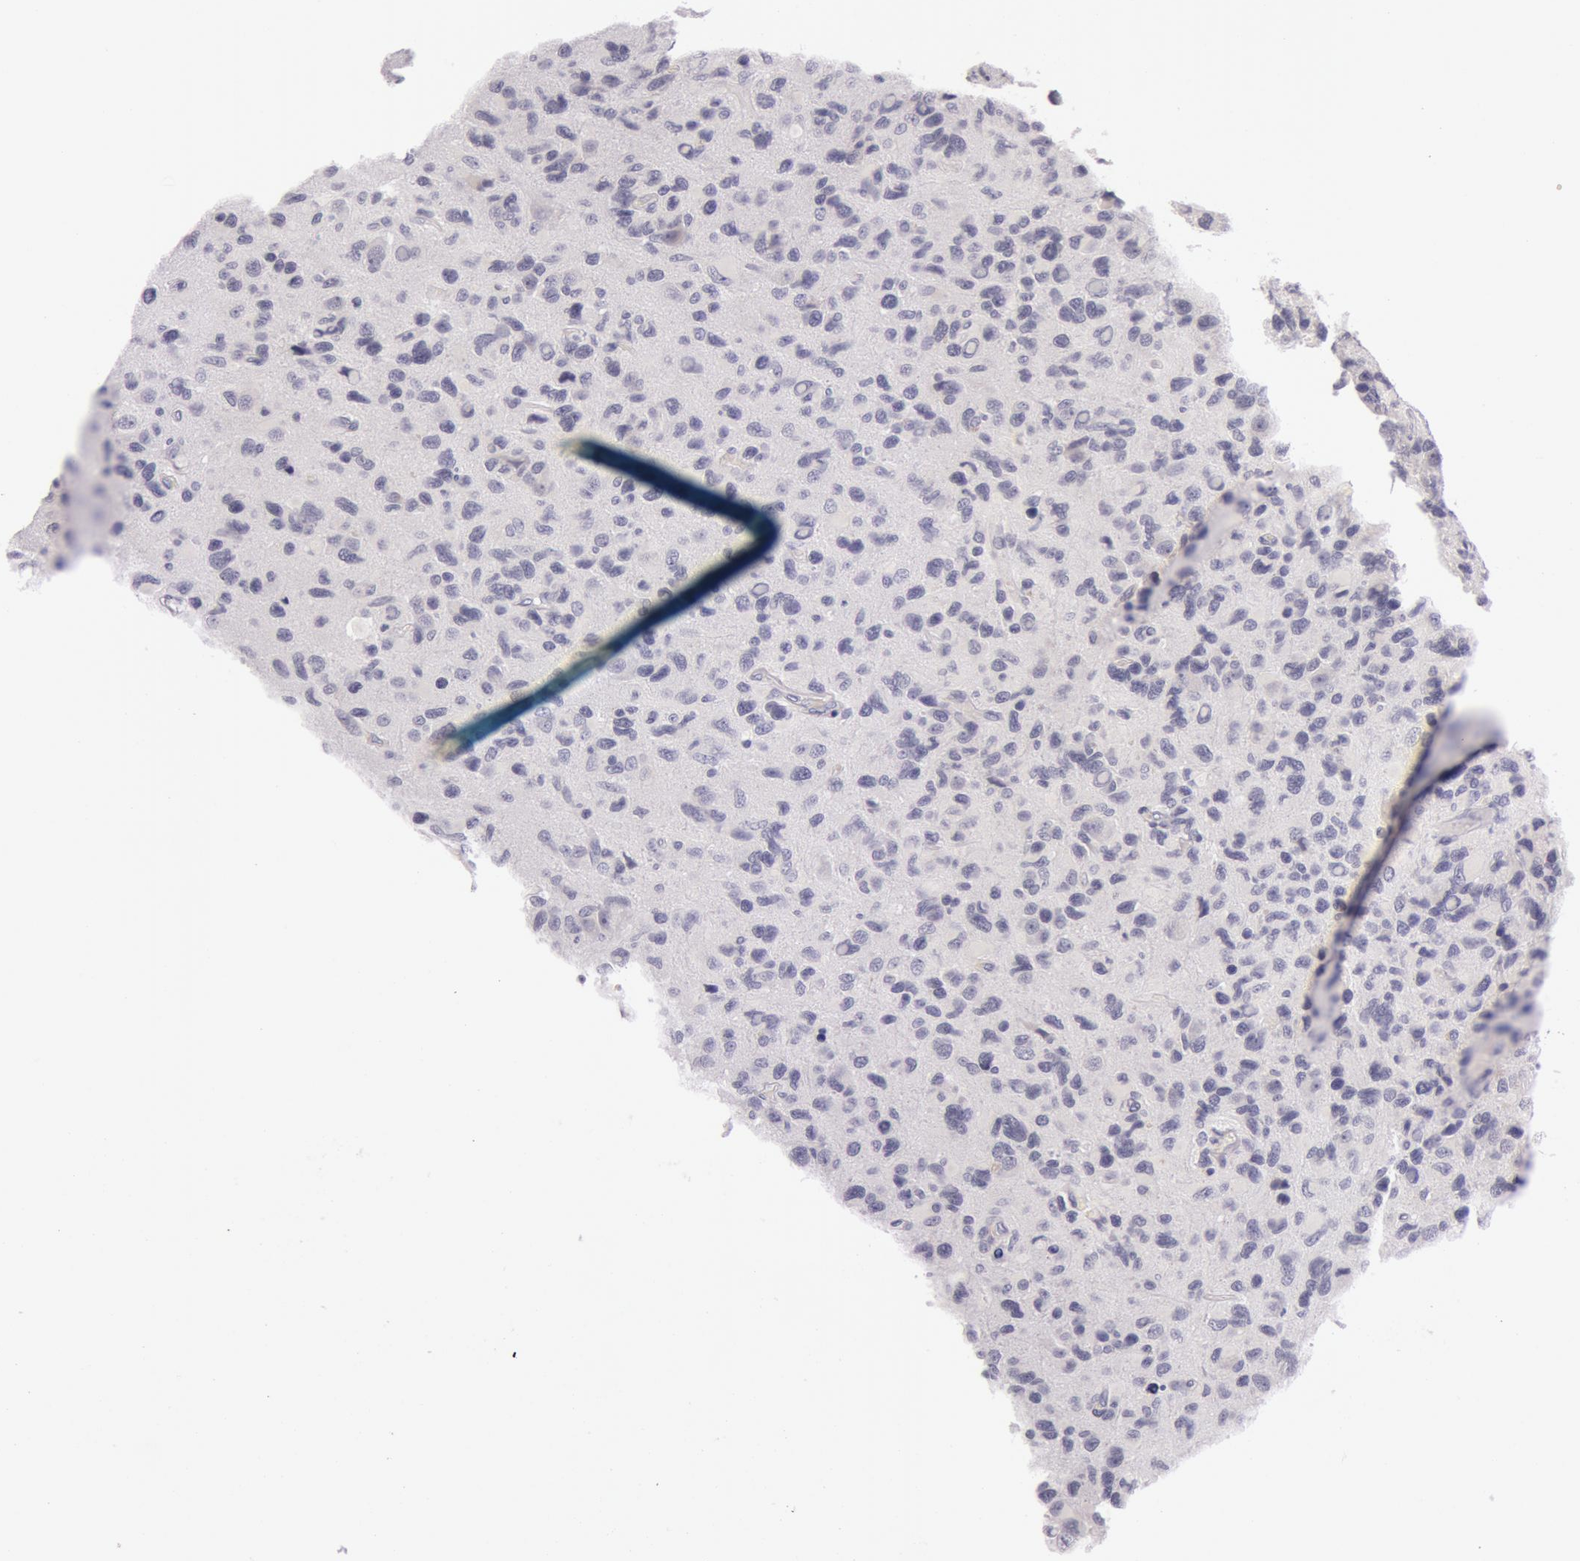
{"staining": {"intensity": "negative", "quantity": "none", "location": "none"}, "tissue": "glioma", "cell_type": "Tumor cells", "image_type": "cancer", "snomed": [{"axis": "morphology", "description": "Glioma, malignant, High grade"}, {"axis": "topography", "description": "Brain"}], "caption": "There is no significant staining in tumor cells of malignant glioma (high-grade).", "gene": "RBMY1F", "patient": {"sex": "male", "age": 77}}